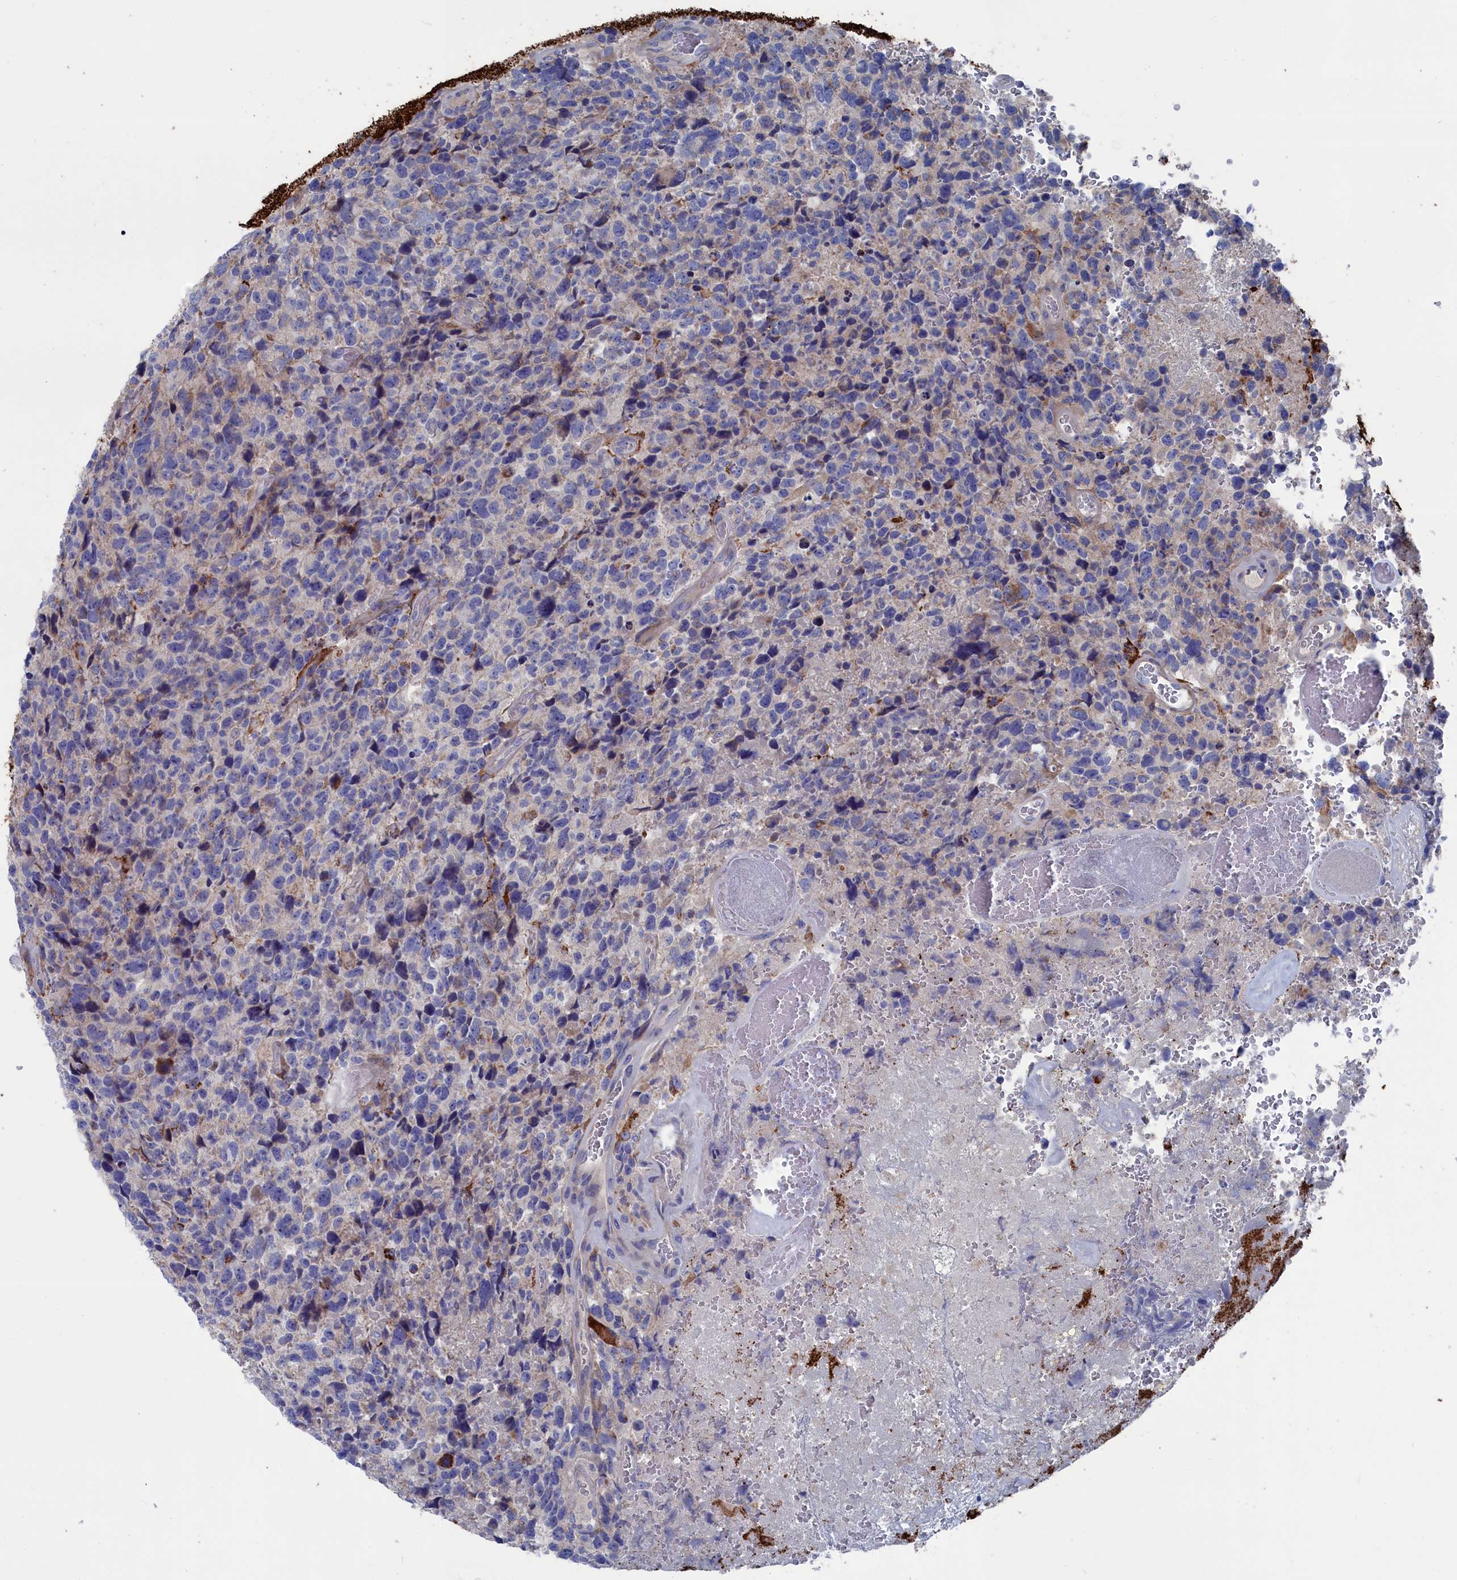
{"staining": {"intensity": "negative", "quantity": "none", "location": "none"}, "tissue": "glioma", "cell_type": "Tumor cells", "image_type": "cancer", "snomed": [{"axis": "morphology", "description": "Glioma, malignant, High grade"}, {"axis": "topography", "description": "Brain"}], "caption": "The photomicrograph reveals no staining of tumor cells in glioma.", "gene": "CEND1", "patient": {"sex": "male", "age": 69}}